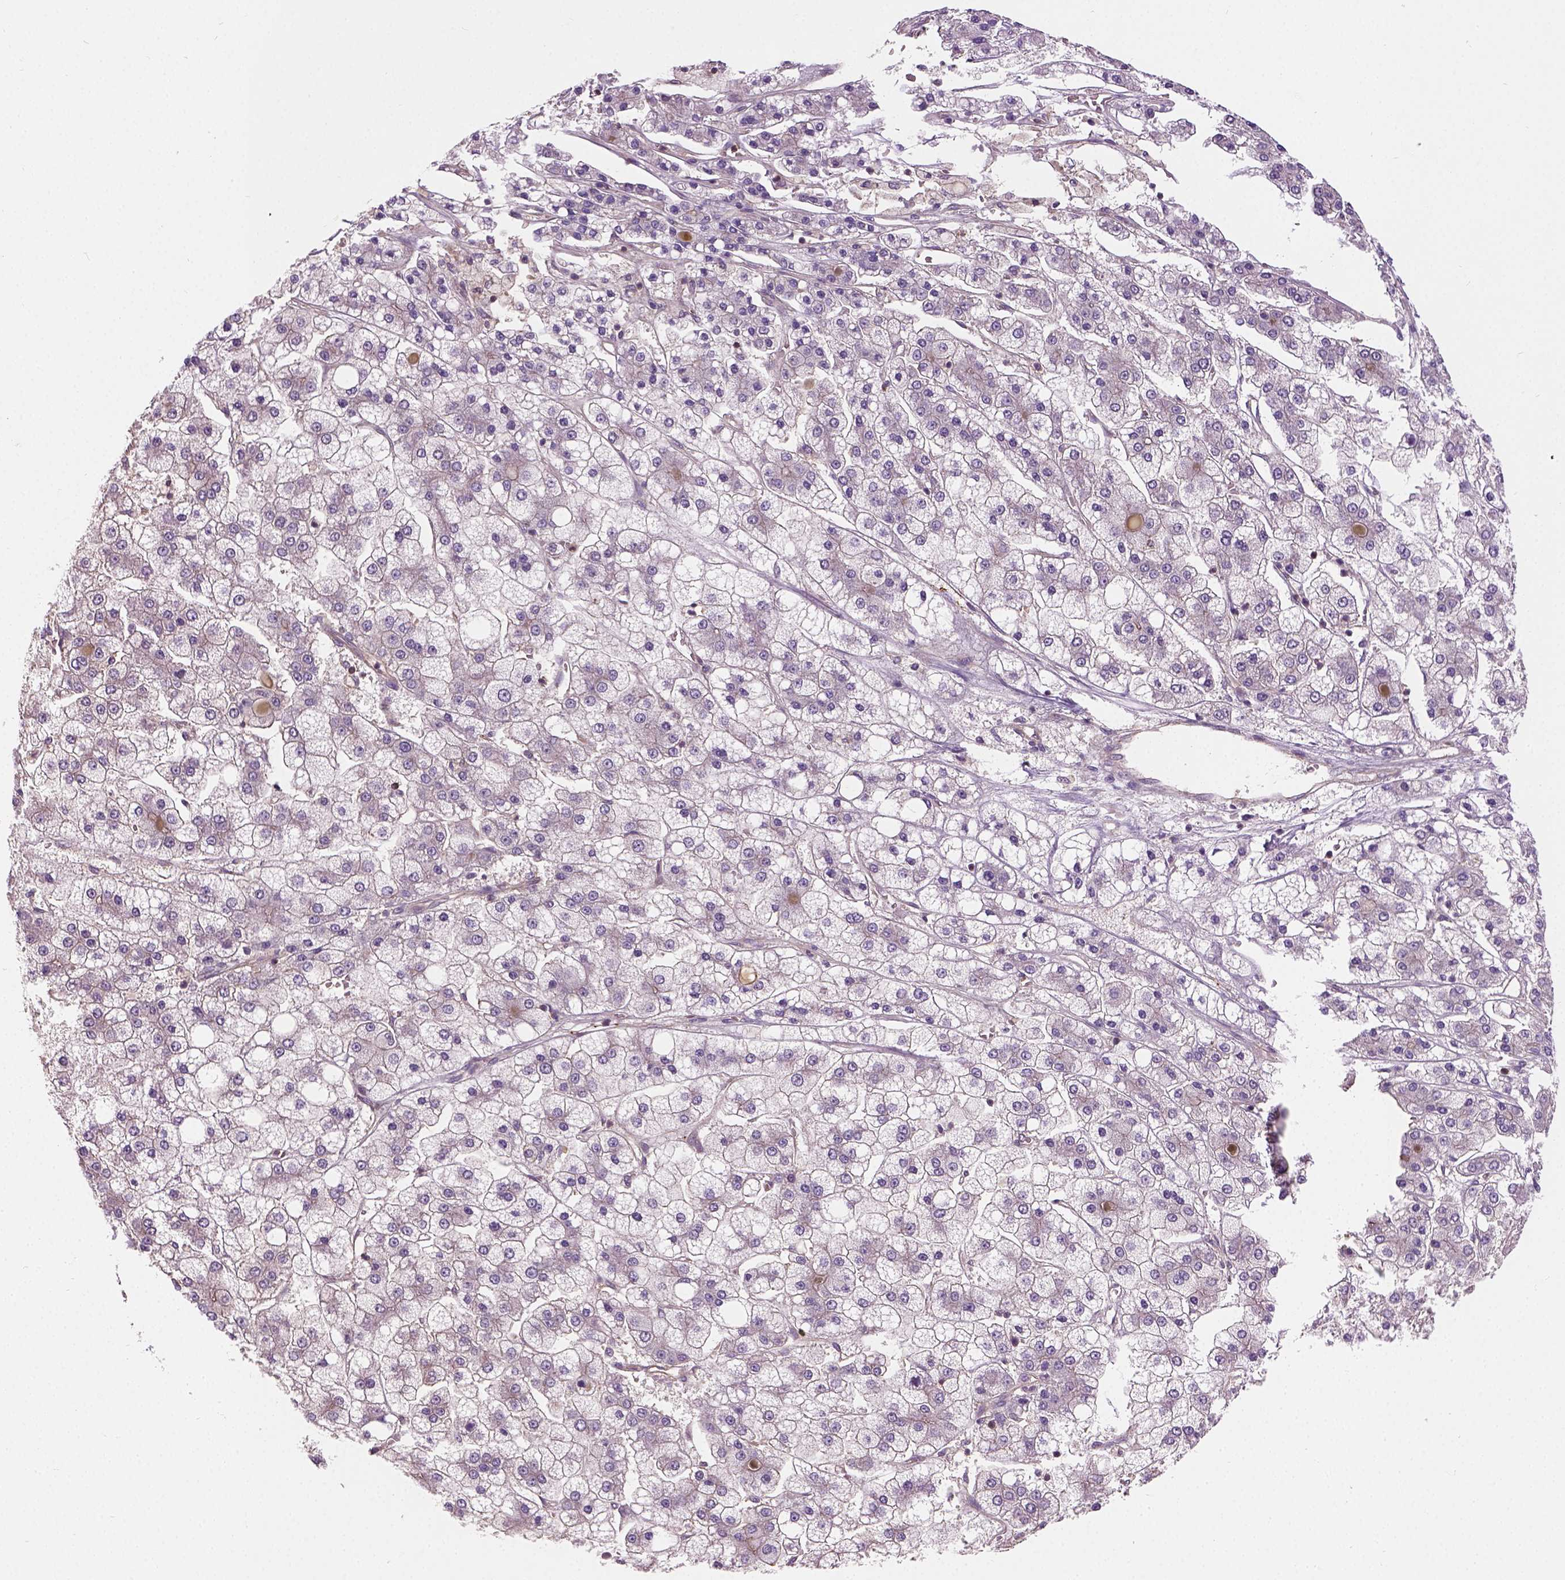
{"staining": {"intensity": "weak", "quantity": "25%-75%", "location": "cytoplasmic/membranous"}, "tissue": "liver cancer", "cell_type": "Tumor cells", "image_type": "cancer", "snomed": [{"axis": "morphology", "description": "Carcinoma, Hepatocellular, NOS"}, {"axis": "topography", "description": "Liver"}], "caption": "This image displays immunohistochemistry staining of human liver hepatocellular carcinoma, with low weak cytoplasmic/membranous expression in approximately 25%-75% of tumor cells.", "gene": "CRACR2A", "patient": {"sex": "male", "age": 73}}